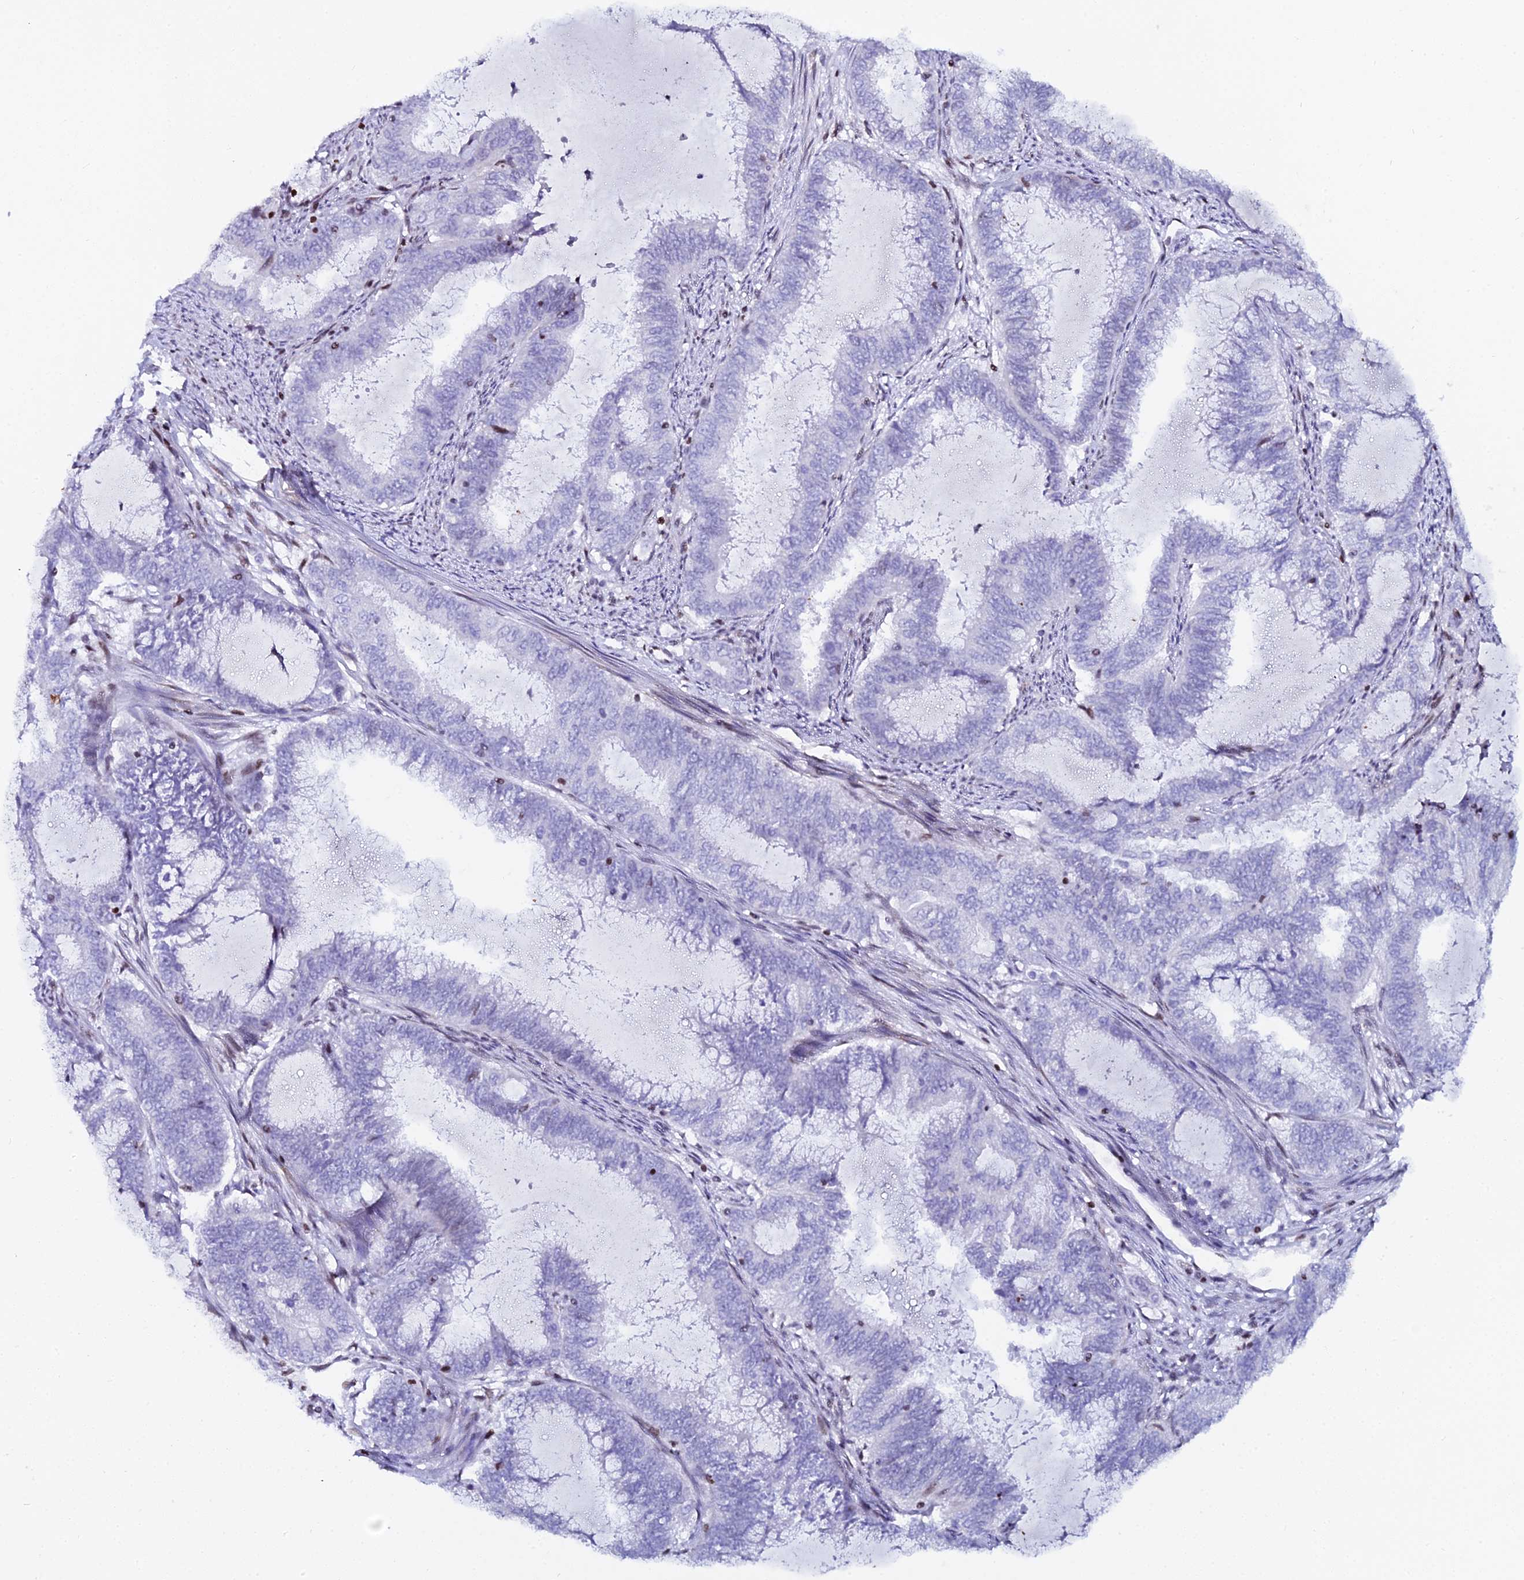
{"staining": {"intensity": "negative", "quantity": "none", "location": "none"}, "tissue": "endometrial cancer", "cell_type": "Tumor cells", "image_type": "cancer", "snomed": [{"axis": "morphology", "description": "Adenocarcinoma, NOS"}, {"axis": "topography", "description": "Endometrium"}], "caption": "DAB immunohistochemical staining of human endometrial cancer demonstrates no significant staining in tumor cells. (Brightfield microscopy of DAB immunohistochemistry at high magnification).", "gene": "MYNN", "patient": {"sex": "female", "age": 51}}